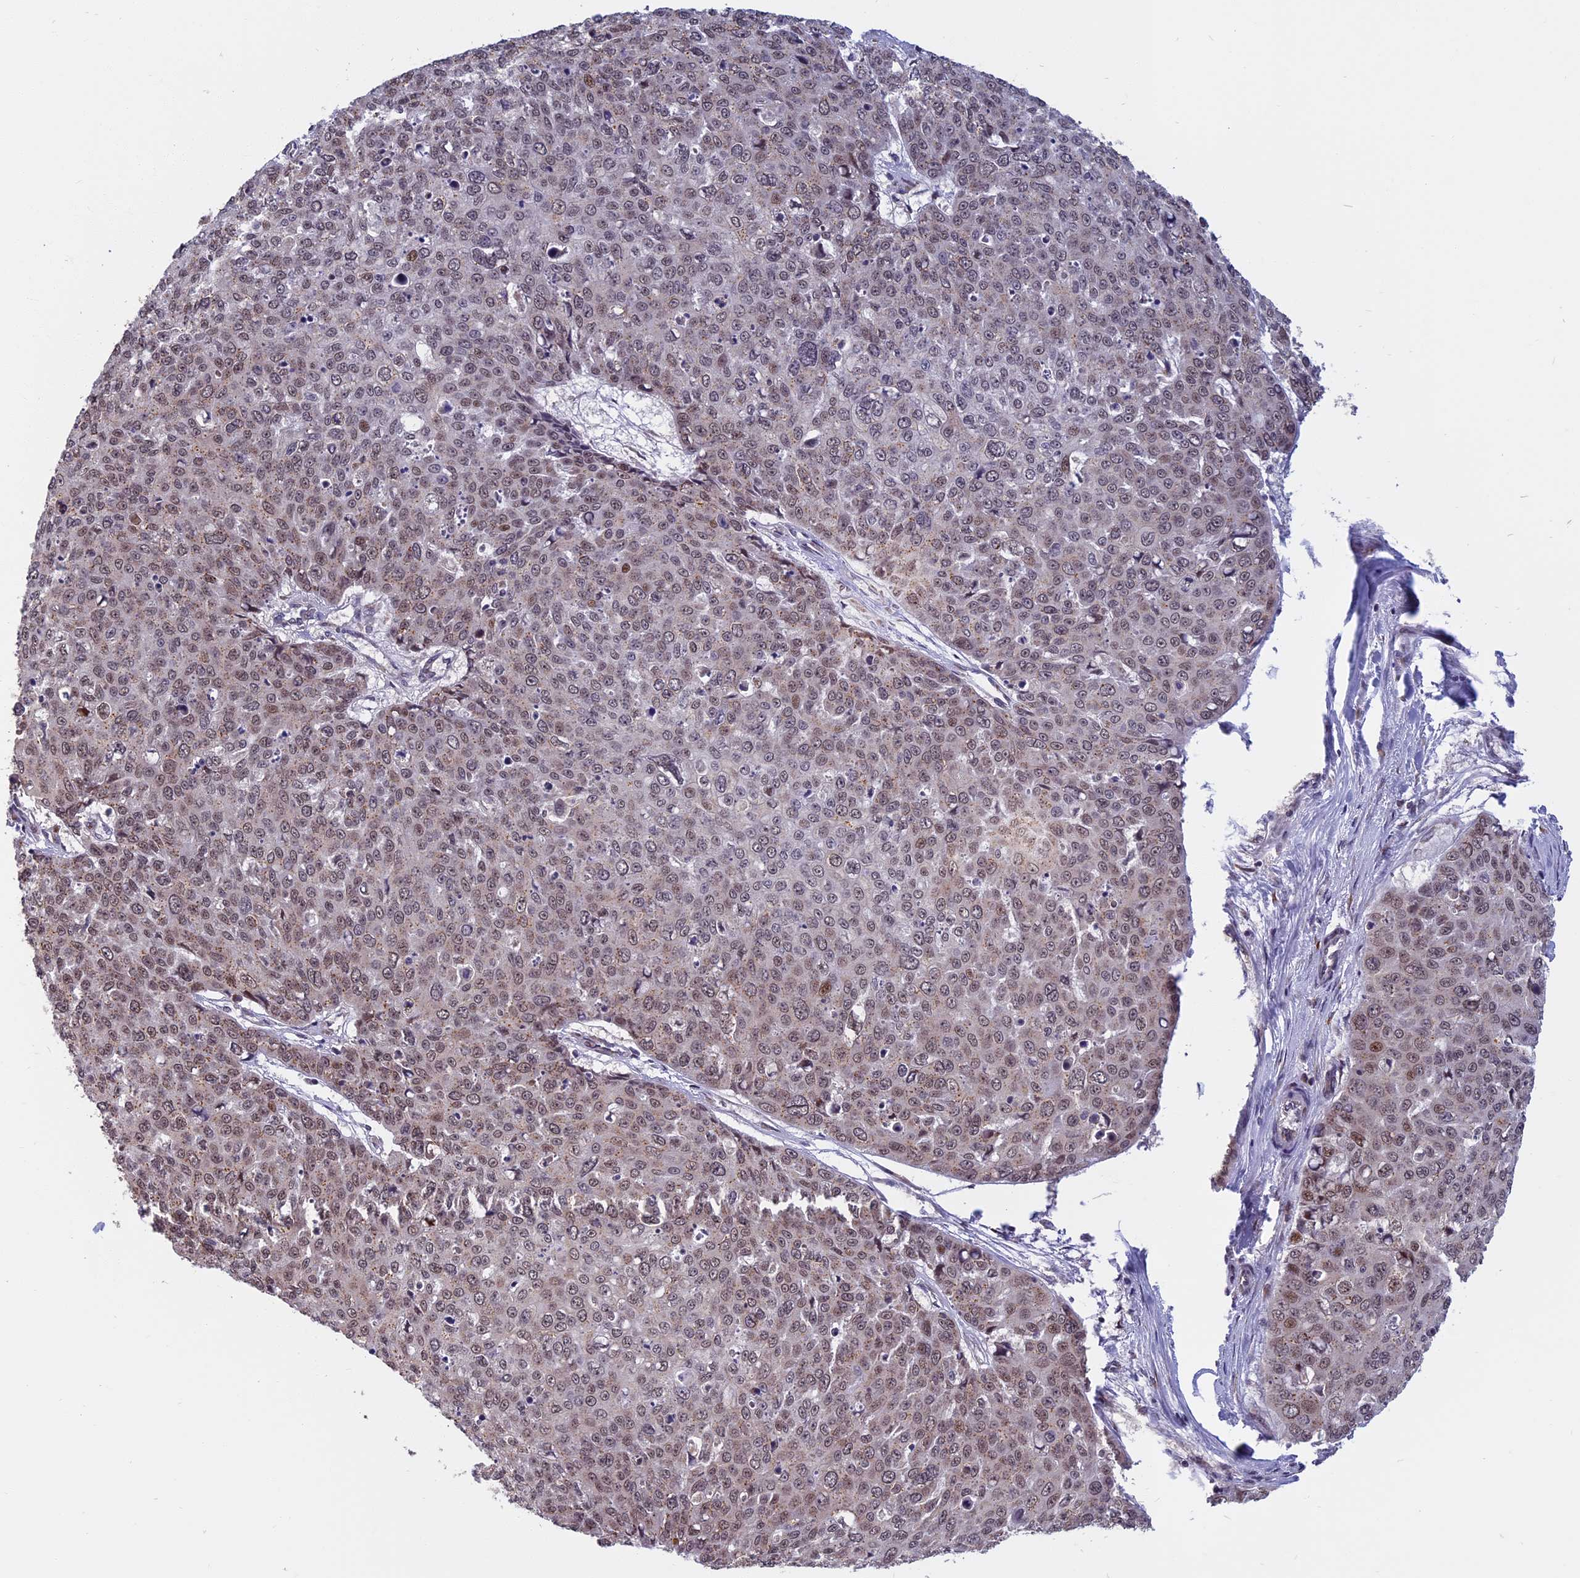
{"staining": {"intensity": "weak", "quantity": "<25%", "location": "cytoplasmic/membranous,nuclear"}, "tissue": "skin cancer", "cell_type": "Tumor cells", "image_type": "cancer", "snomed": [{"axis": "morphology", "description": "Squamous cell carcinoma, NOS"}, {"axis": "topography", "description": "Skin"}], "caption": "The immunohistochemistry (IHC) micrograph has no significant positivity in tumor cells of squamous cell carcinoma (skin) tissue.", "gene": "CCDC113", "patient": {"sex": "male", "age": 71}}